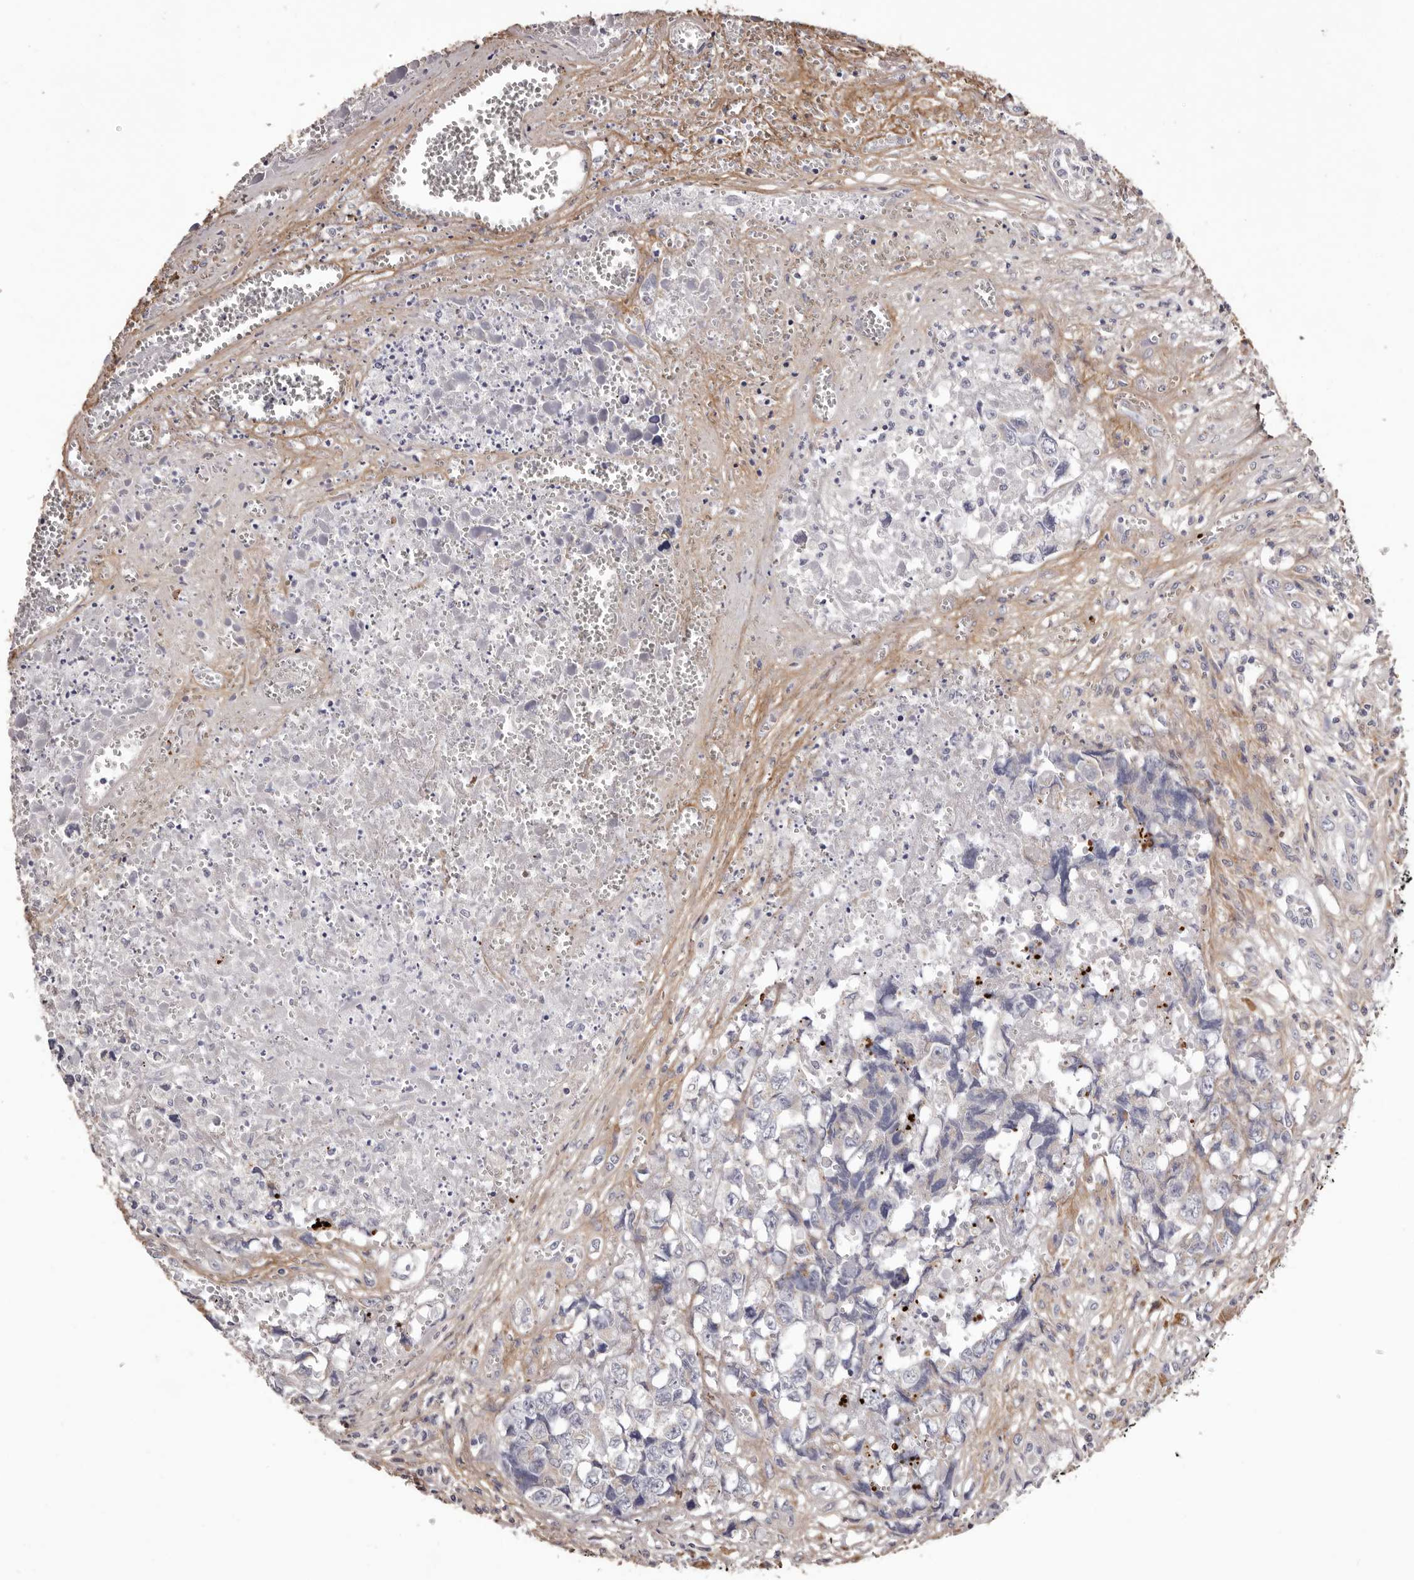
{"staining": {"intensity": "negative", "quantity": "none", "location": "none"}, "tissue": "testis cancer", "cell_type": "Tumor cells", "image_type": "cancer", "snomed": [{"axis": "morphology", "description": "Carcinoma, Embryonal, NOS"}, {"axis": "topography", "description": "Testis"}], "caption": "High power microscopy photomicrograph of an immunohistochemistry photomicrograph of testis cancer, revealing no significant positivity in tumor cells. The staining is performed using DAB brown chromogen with nuclei counter-stained in using hematoxylin.", "gene": "COL6A1", "patient": {"sex": "male", "age": 31}}